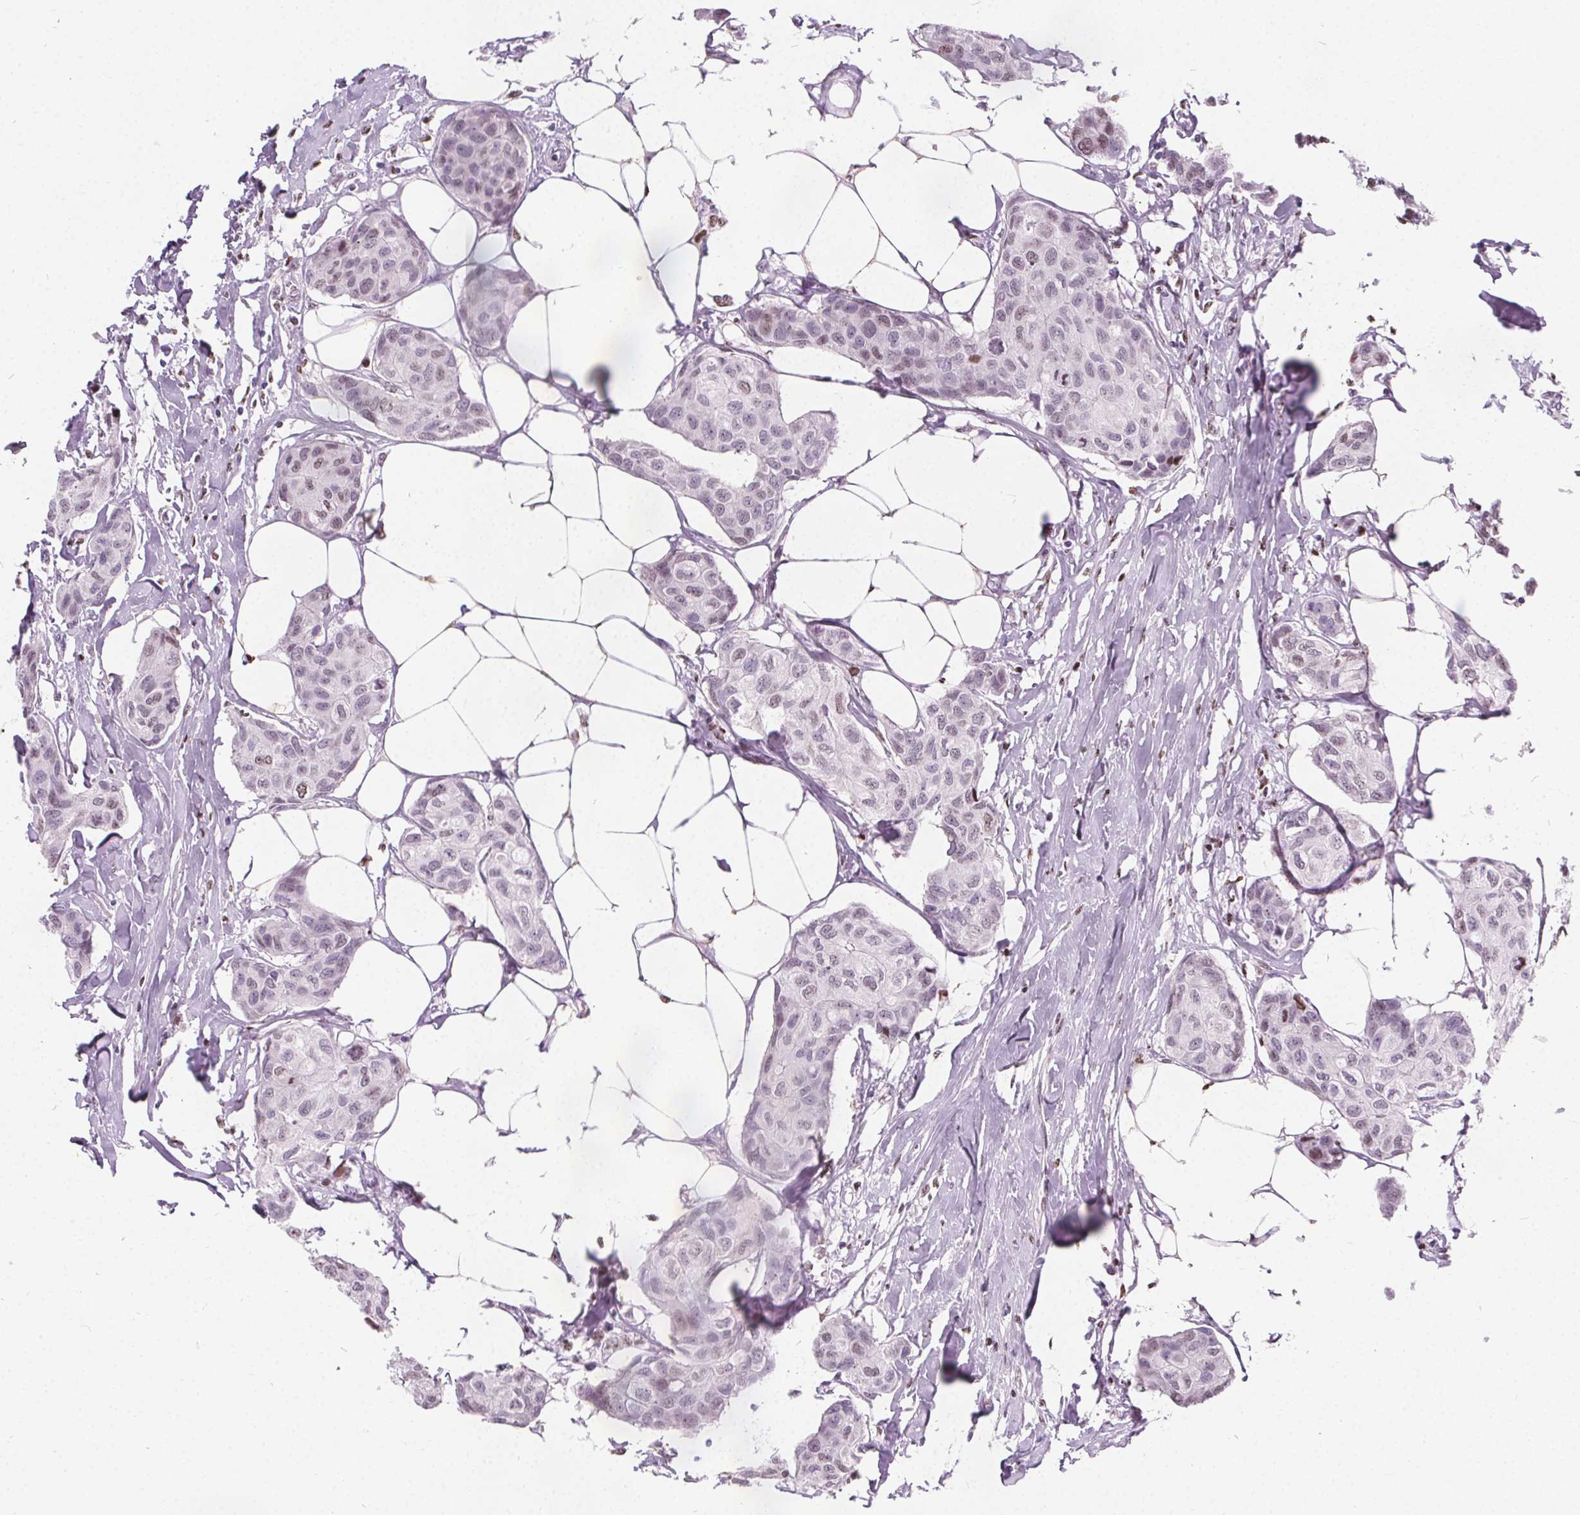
{"staining": {"intensity": "negative", "quantity": "none", "location": "none"}, "tissue": "breast cancer", "cell_type": "Tumor cells", "image_type": "cancer", "snomed": [{"axis": "morphology", "description": "Duct carcinoma"}, {"axis": "topography", "description": "Breast"}], "caption": "Tumor cells show no significant staining in breast cancer (intraductal carcinoma).", "gene": "ISLR2", "patient": {"sex": "female", "age": 80}}